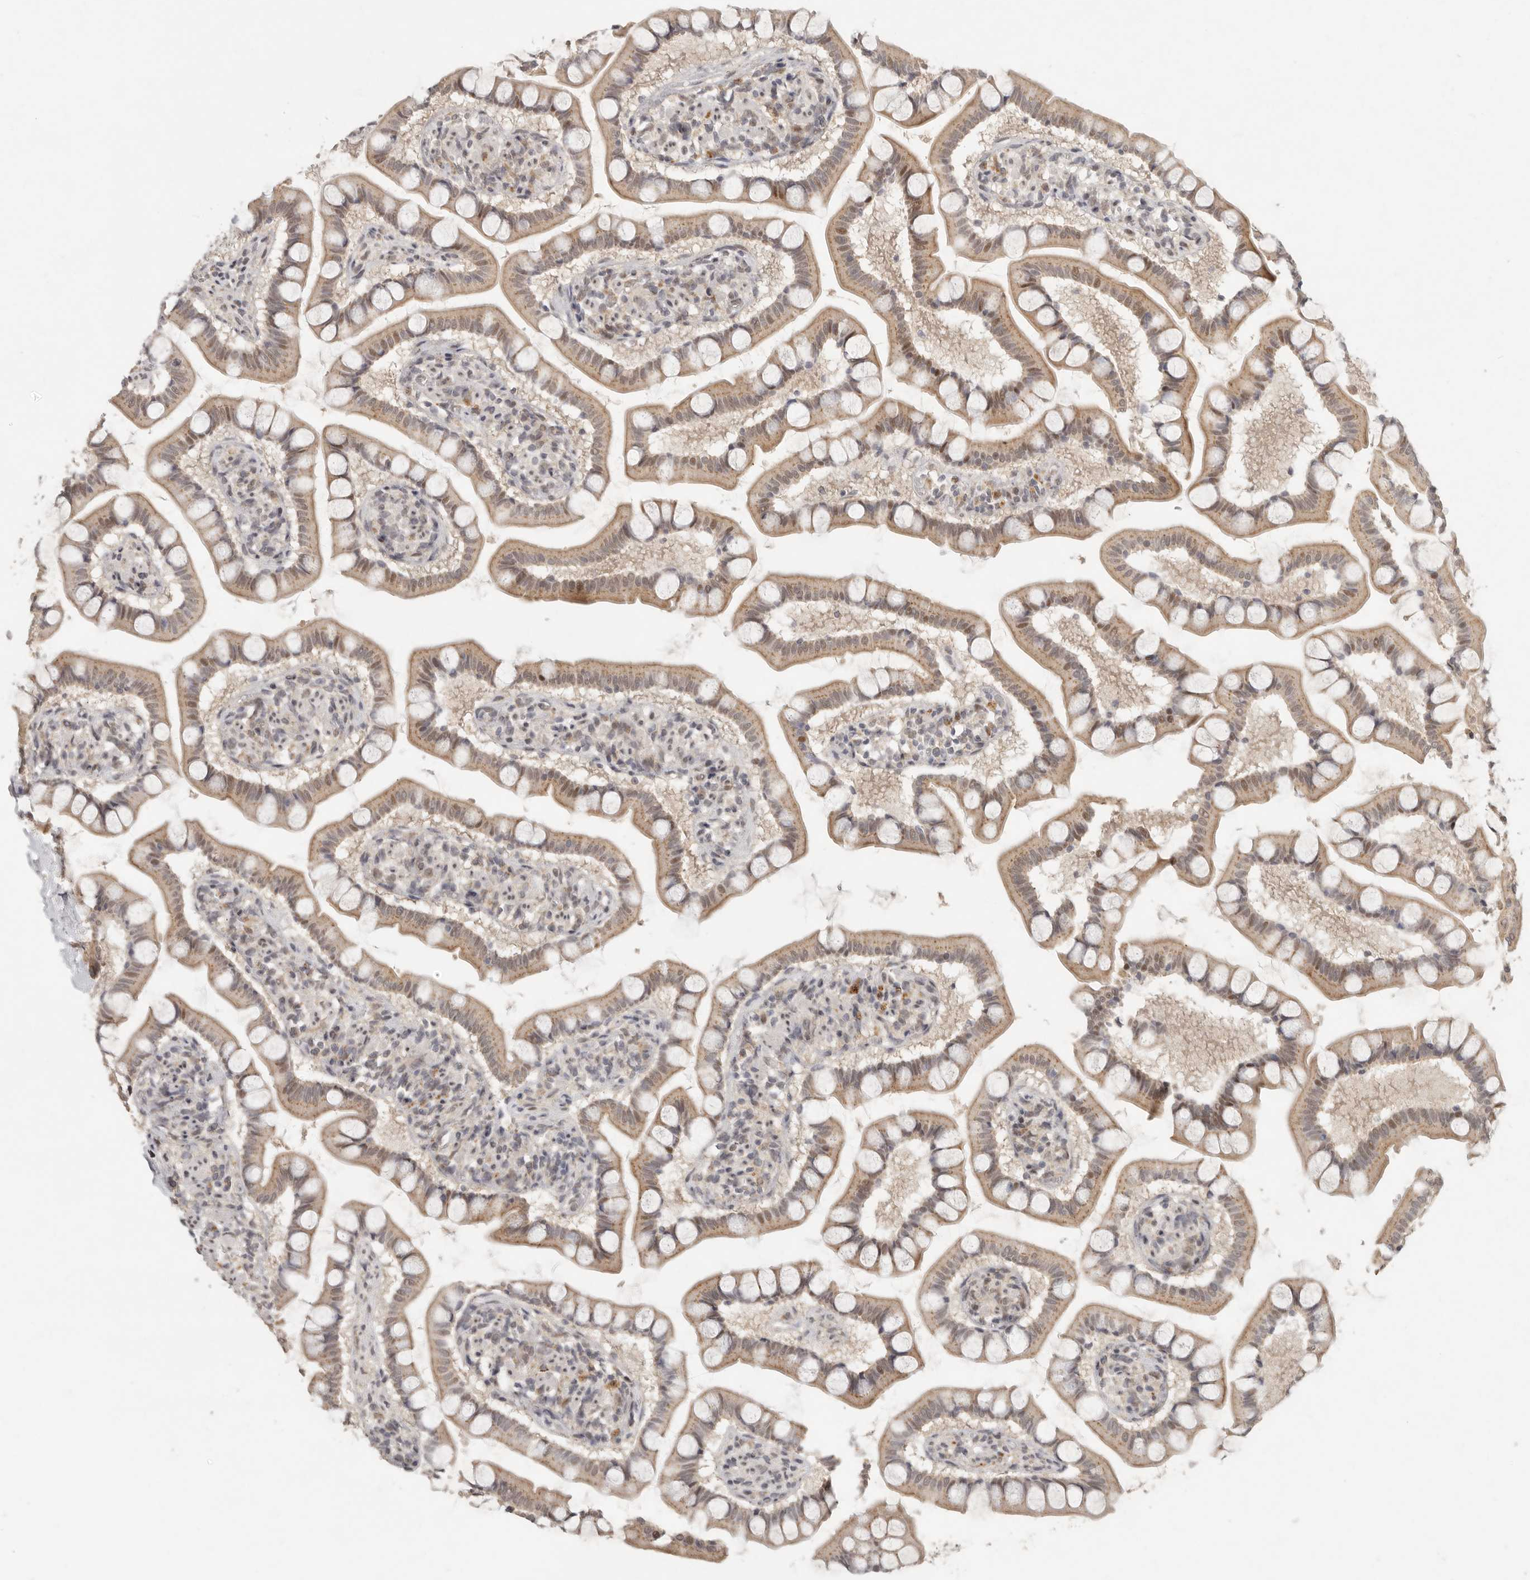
{"staining": {"intensity": "moderate", "quantity": ">75%", "location": "cytoplasmic/membranous,nuclear"}, "tissue": "small intestine", "cell_type": "Glandular cells", "image_type": "normal", "snomed": [{"axis": "morphology", "description": "Normal tissue, NOS"}, {"axis": "topography", "description": "Small intestine"}], "caption": "IHC of benign small intestine exhibits medium levels of moderate cytoplasmic/membranous,nuclear positivity in about >75% of glandular cells.", "gene": "LRRC75A", "patient": {"sex": "male", "age": 41}}